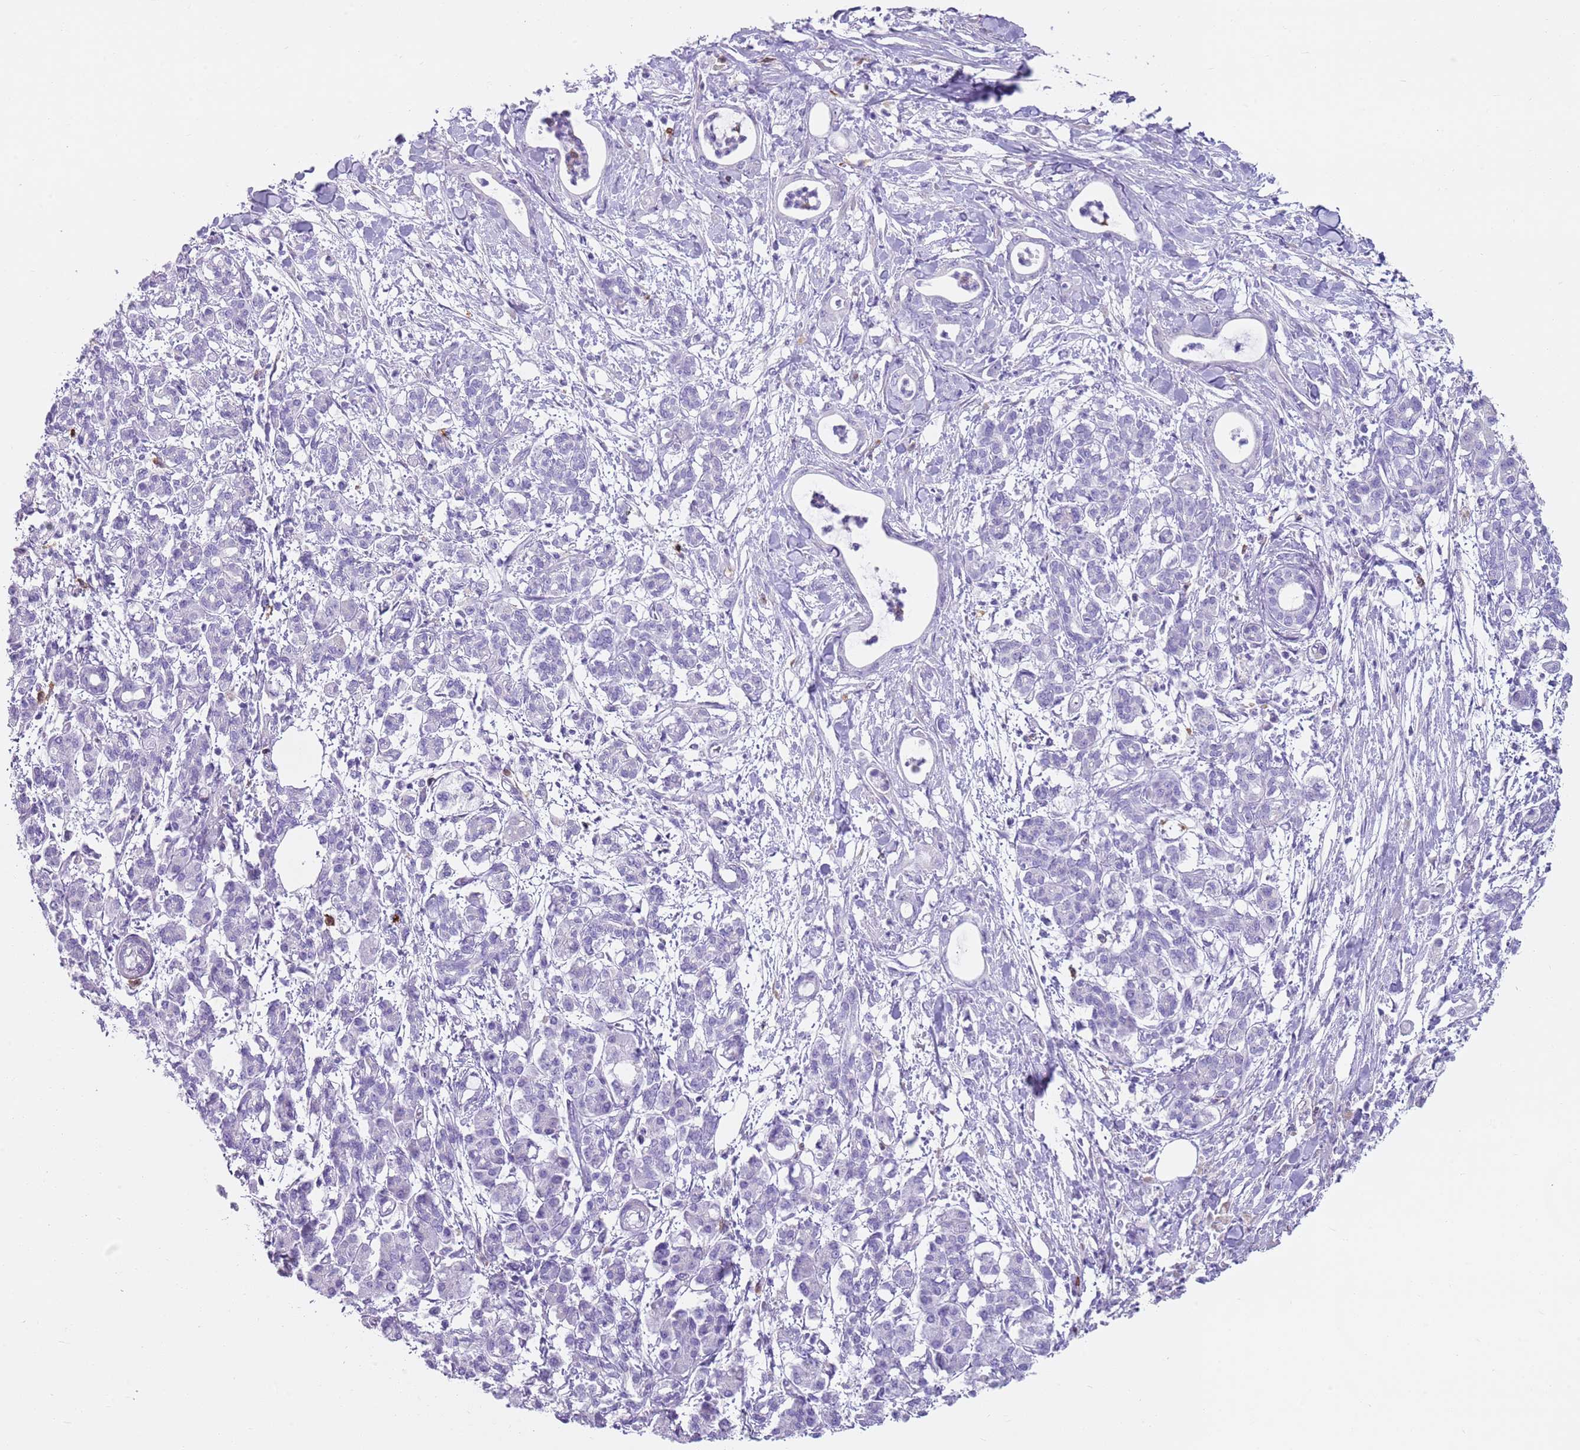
{"staining": {"intensity": "negative", "quantity": "none", "location": "none"}, "tissue": "pancreatic cancer", "cell_type": "Tumor cells", "image_type": "cancer", "snomed": [{"axis": "morphology", "description": "Adenocarcinoma, NOS"}, {"axis": "topography", "description": "Pancreas"}], "caption": "Immunohistochemistry (IHC) histopathology image of pancreatic cancer (adenocarcinoma) stained for a protein (brown), which exhibits no expression in tumor cells.", "gene": "CD177", "patient": {"sex": "female", "age": 55}}